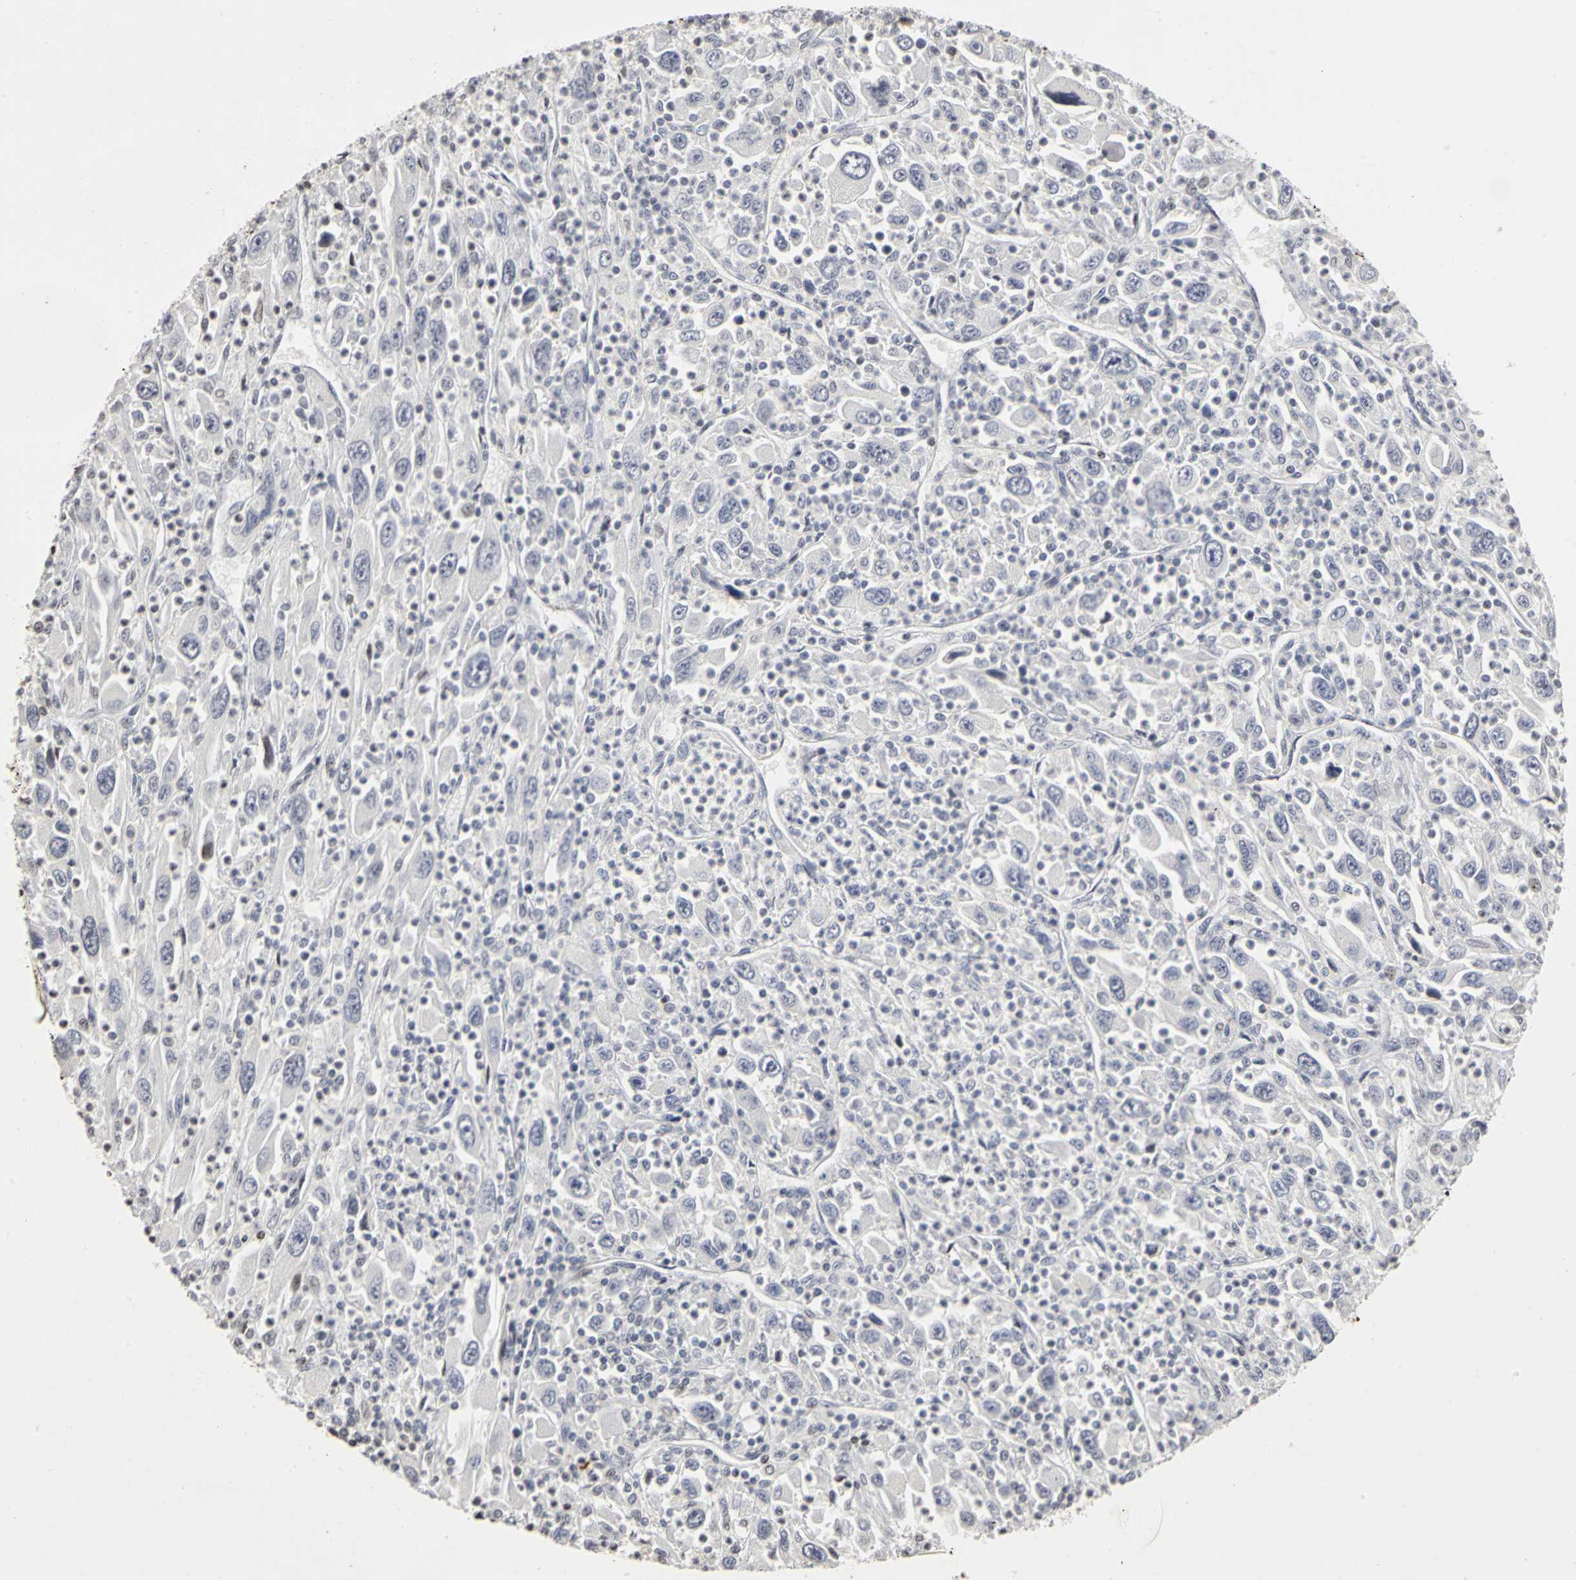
{"staining": {"intensity": "negative", "quantity": "none", "location": "none"}, "tissue": "melanoma", "cell_type": "Tumor cells", "image_type": "cancer", "snomed": [{"axis": "morphology", "description": "Malignant melanoma, Metastatic site"}, {"axis": "topography", "description": "Skin"}], "caption": "Protein analysis of melanoma demonstrates no significant staining in tumor cells.", "gene": "ERCC2", "patient": {"sex": "female", "age": 56}}